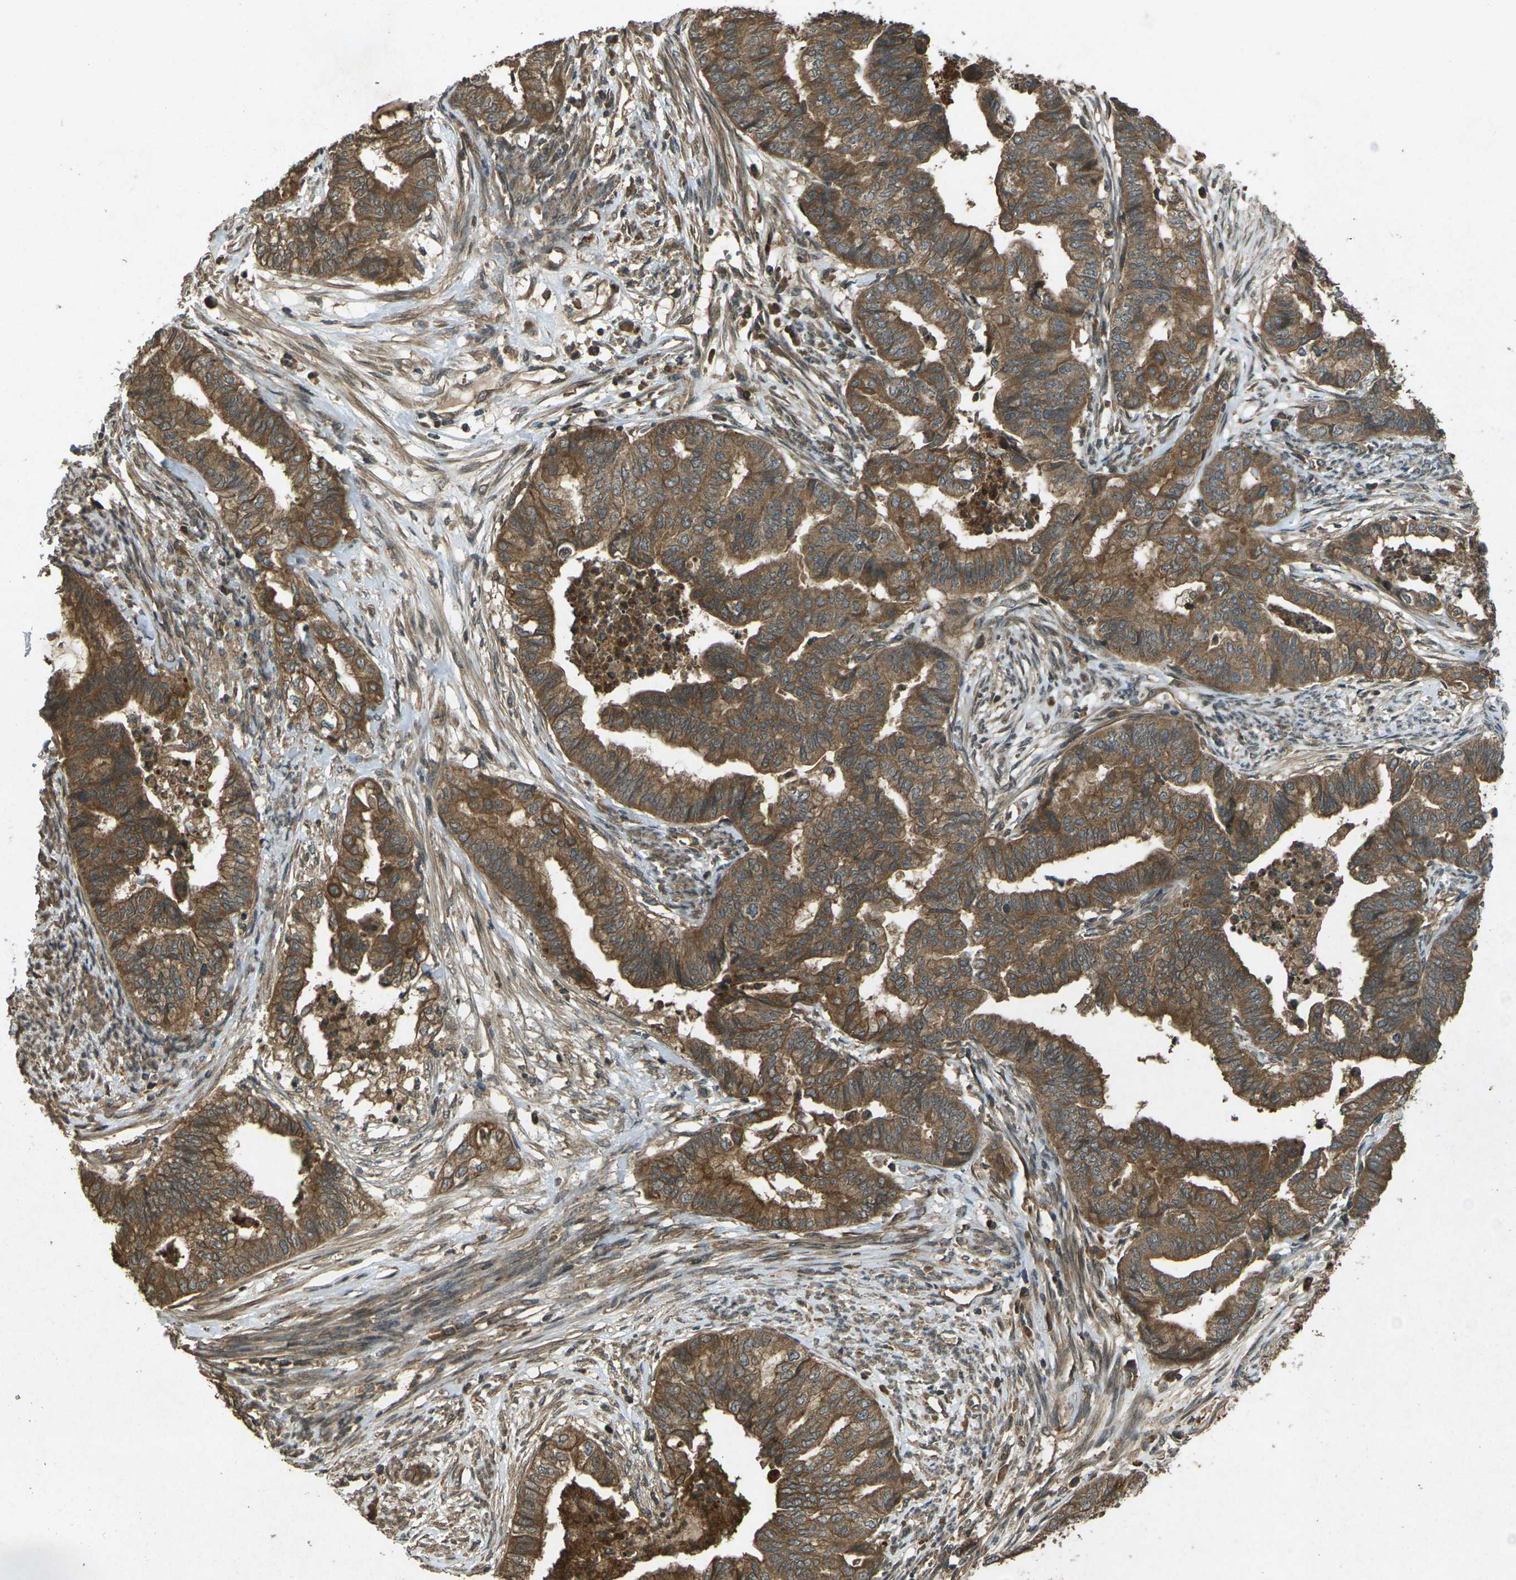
{"staining": {"intensity": "strong", "quantity": ">75%", "location": "cytoplasmic/membranous"}, "tissue": "endometrial cancer", "cell_type": "Tumor cells", "image_type": "cancer", "snomed": [{"axis": "morphology", "description": "Adenocarcinoma, NOS"}, {"axis": "topography", "description": "Endometrium"}], "caption": "Protein expression analysis of endometrial adenocarcinoma demonstrates strong cytoplasmic/membranous positivity in about >75% of tumor cells. The protein of interest is shown in brown color, while the nuclei are stained blue.", "gene": "TAP1", "patient": {"sex": "female", "age": 79}}